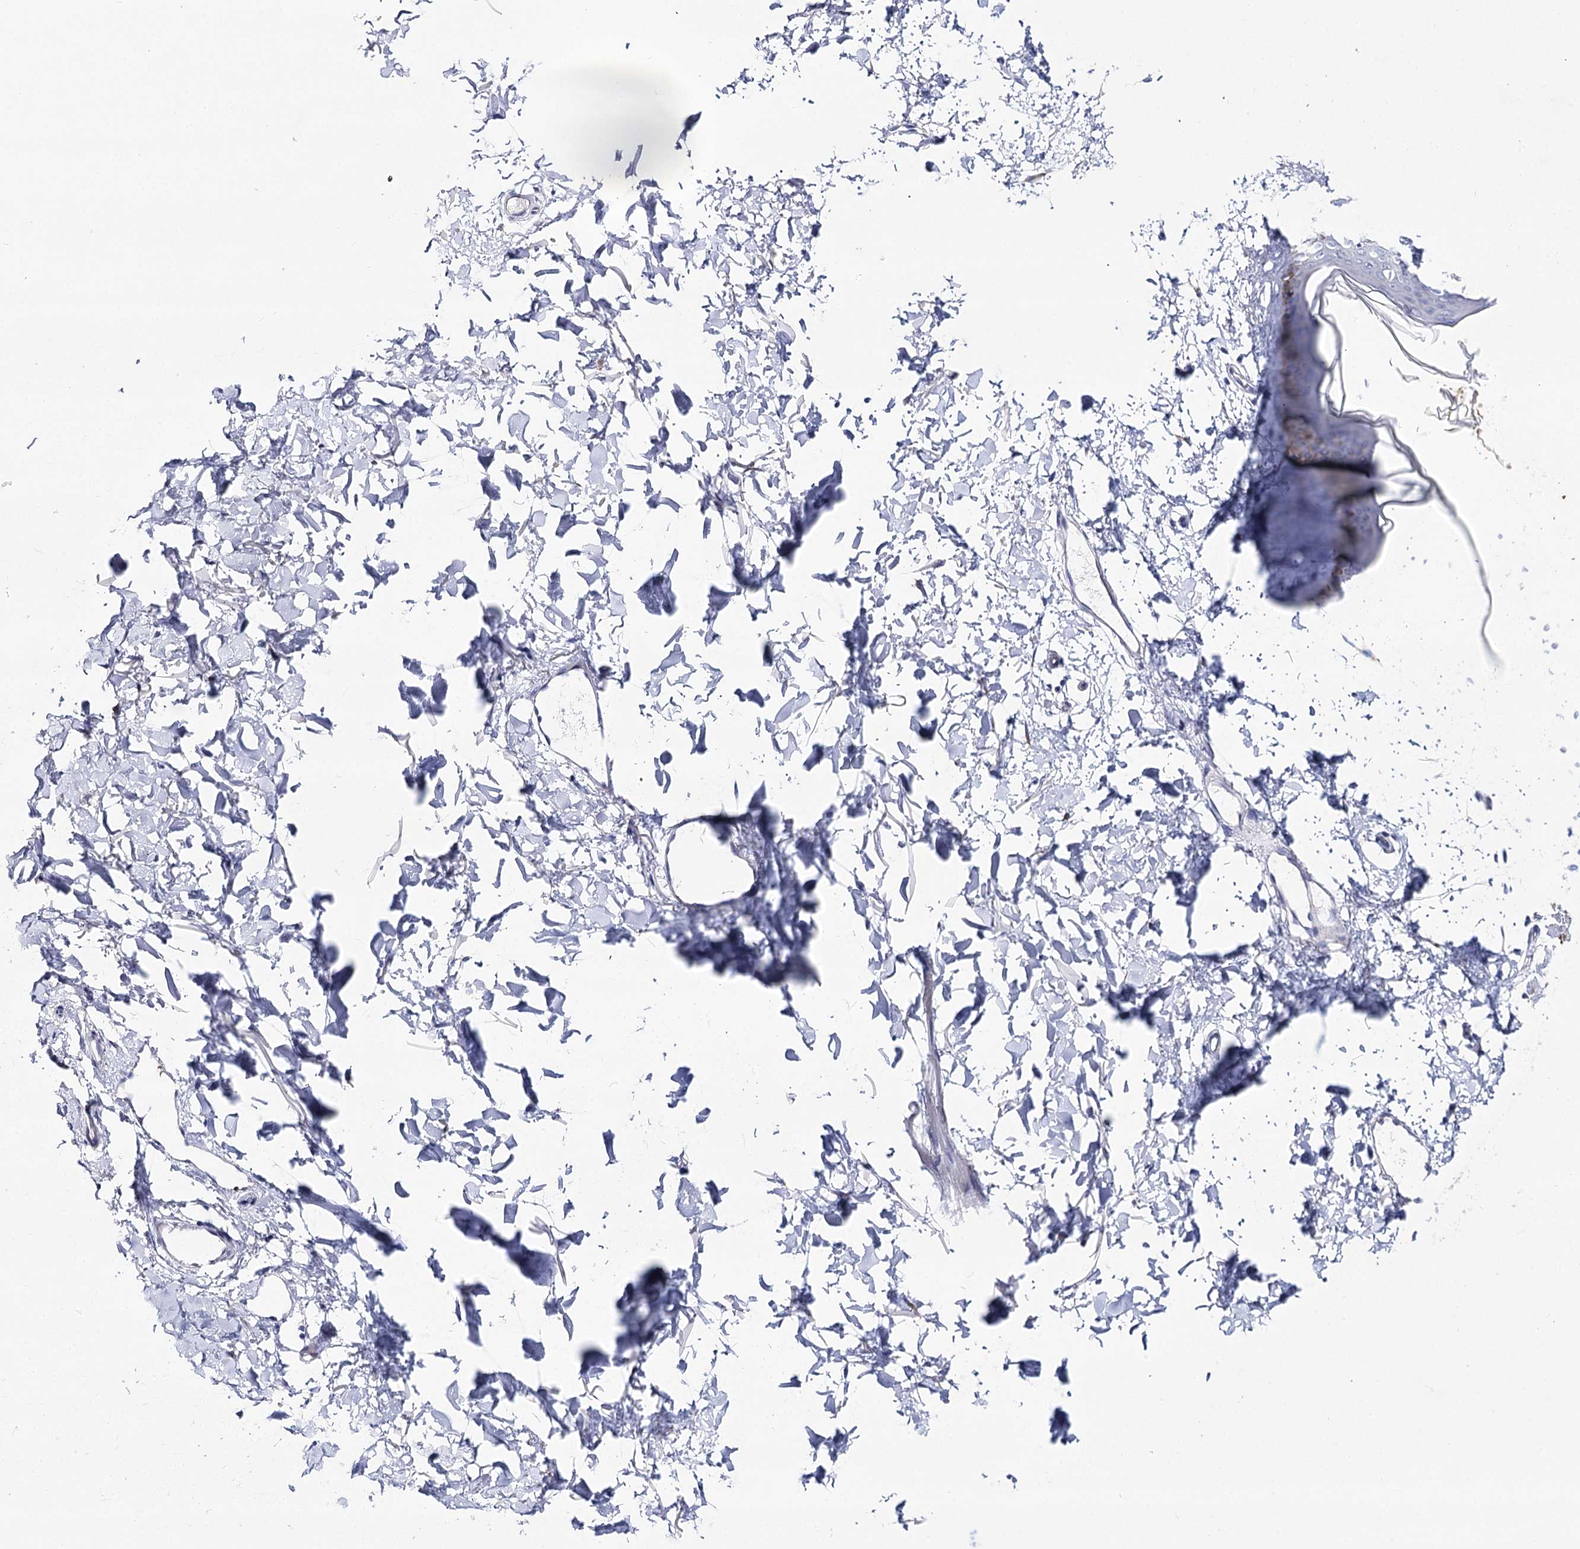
{"staining": {"intensity": "negative", "quantity": "none", "location": "none"}, "tissue": "skin", "cell_type": "Fibroblasts", "image_type": "normal", "snomed": [{"axis": "morphology", "description": "Normal tissue, NOS"}, {"axis": "topography", "description": "Skin"}], "caption": "High magnification brightfield microscopy of benign skin stained with DAB (brown) and counterstained with hematoxylin (blue): fibroblasts show no significant expression.", "gene": "NRAP", "patient": {"sex": "female", "age": 58}}